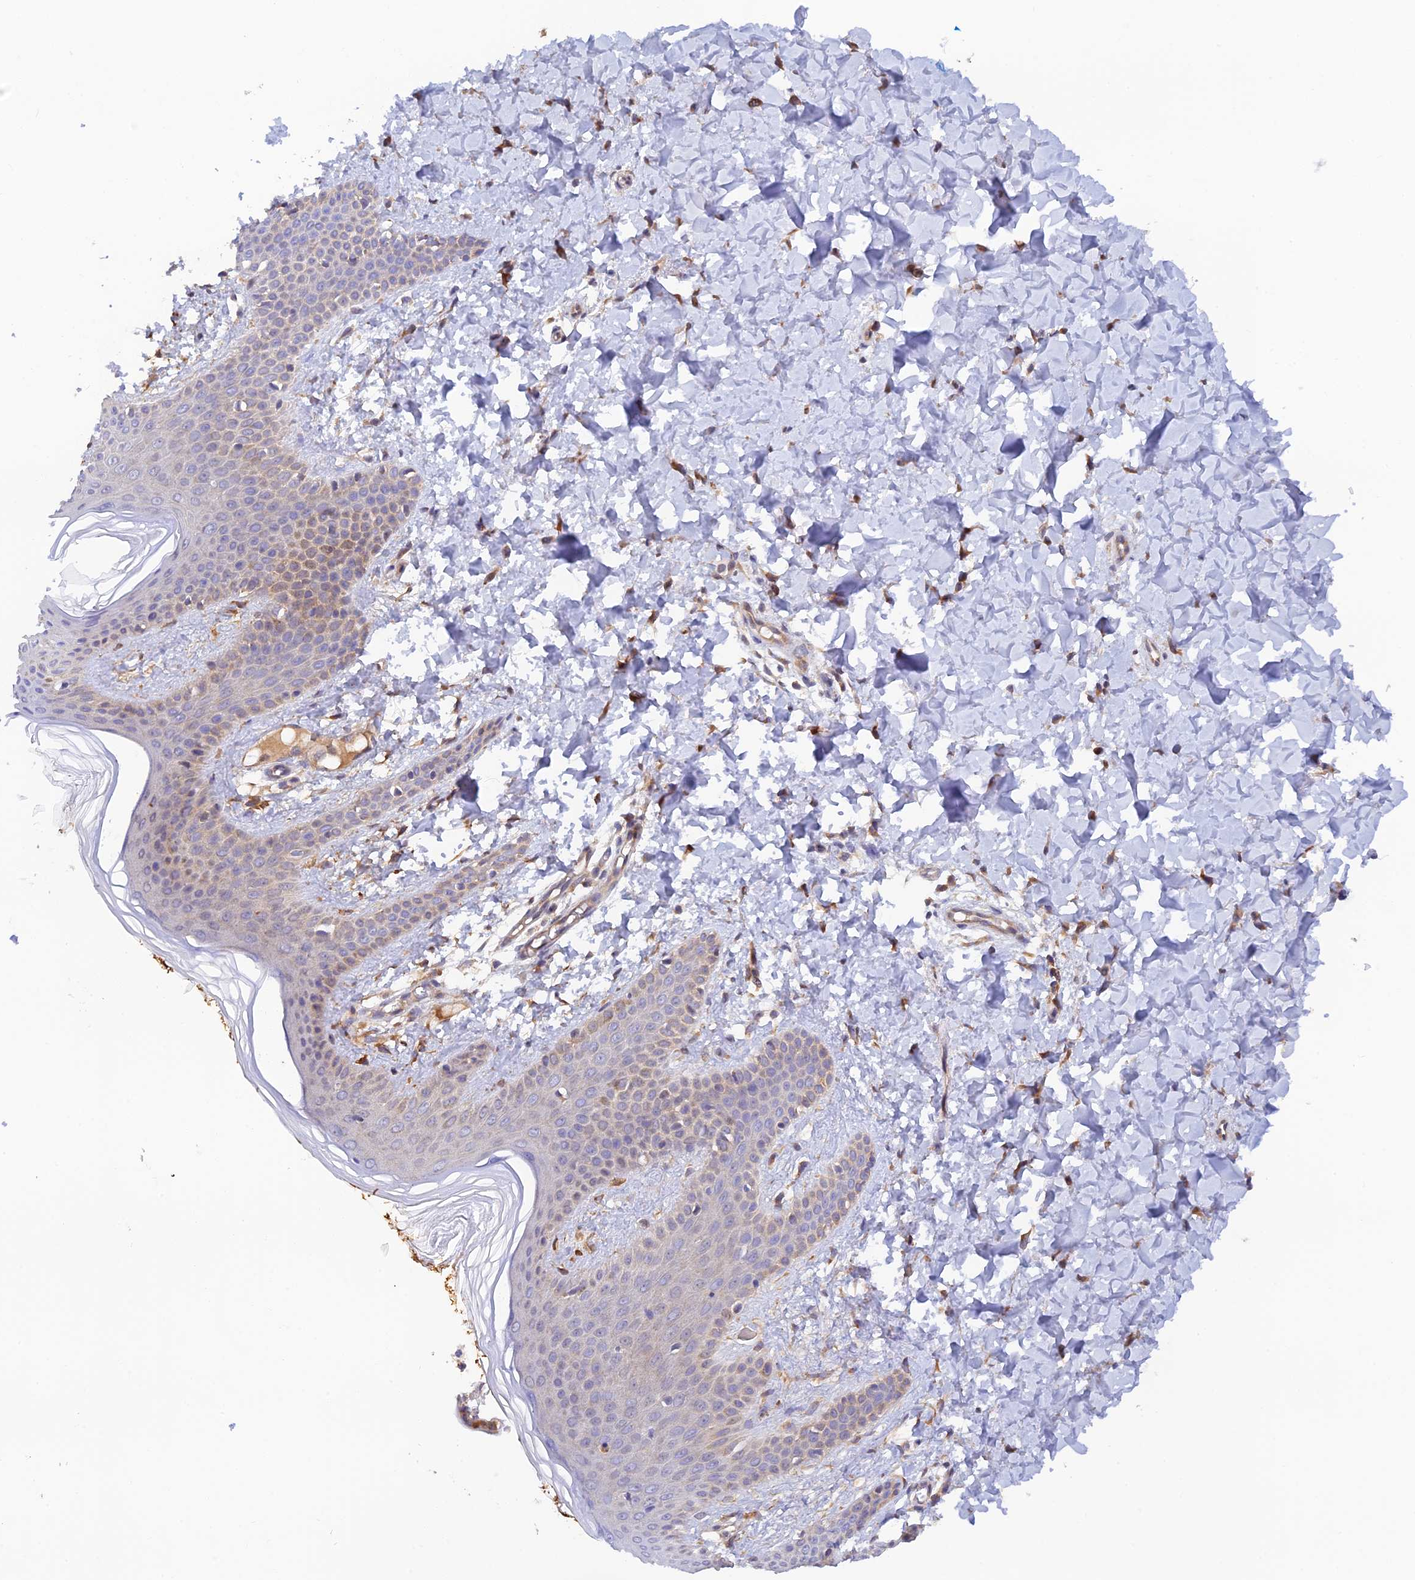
{"staining": {"intensity": "moderate", "quantity": "25%-75%", "location": "cytoplasmic/membranous"}, "tissue": "skin", "cell_type": "Fibroblasts", "image_type": "normal", "snomed": [{"axis": "morphology", "description": "Normal tissue, NOS"}, {"axis": "topography", "description": "Skin"}], "caption": "Immunohistochemical staining of unremarkable skin demonstrates moderate cytoplasmic/membranous protein staining in about 25%-75% of fibroblasts.", "gene": "RANBP6", "patient": {"sex": "male", "age": 36}}